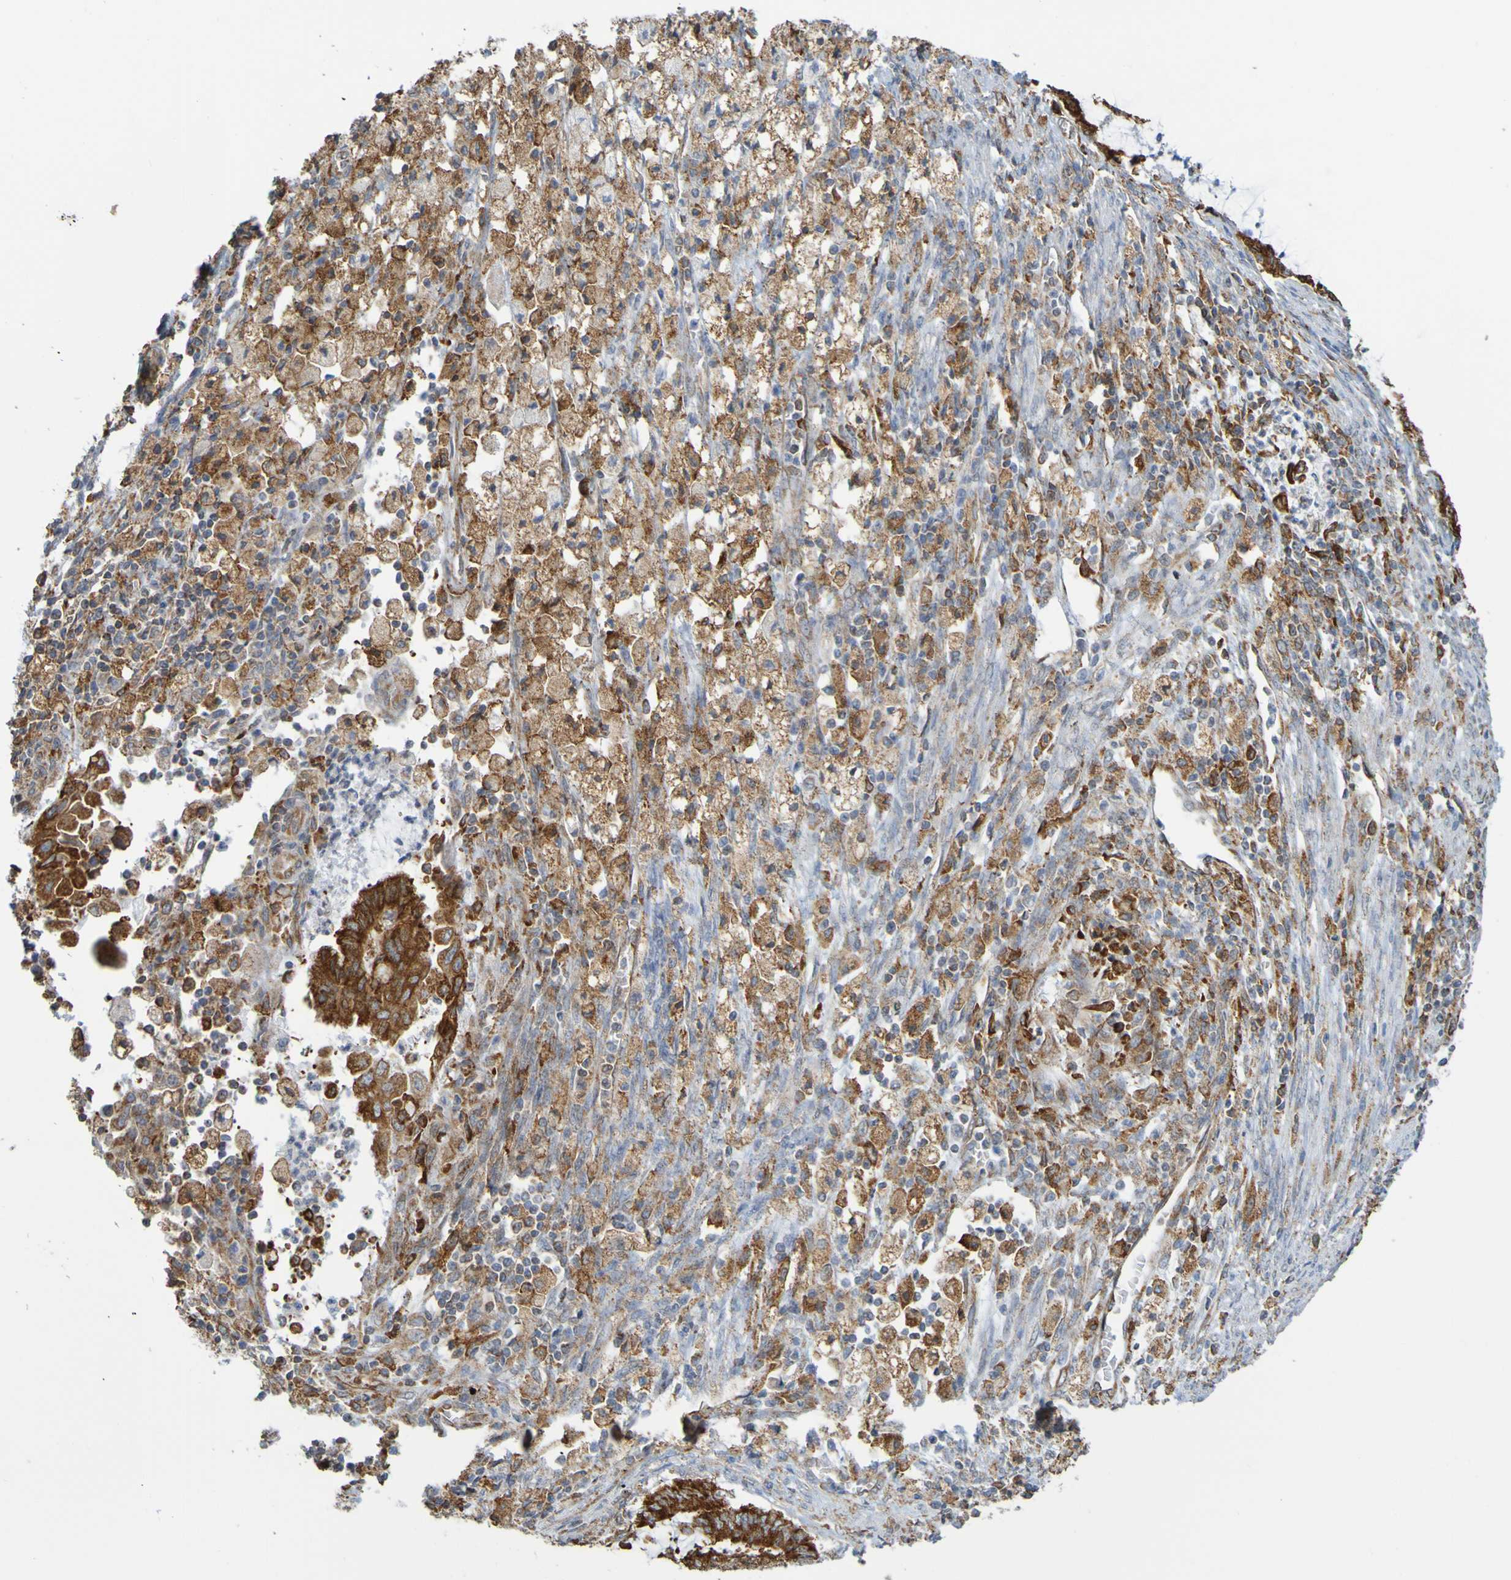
{"staining": {"intensity": "strong", "quantity": ">75%", "location": "cytoplasmic/membranous"}, "tissue": "cervical cancer", "cell_type": "Tumor cells", "image_type": "cancer", "snomed": [{"axis": "morphology", "description": "Normal tissue, NOS"}, {"axis": "morphology", "description": "Adenocarcinoma, NOS"}, {"axis": "topography", "description": "Cervix"}, {"axis": "topography", "description": "Endometrium"}], "caption": "Immunohistochemical staining of cervical cancer displays high levels of strong cytoplasmic/membranous expression in about >75% of tumor cells.", "gene": "PDIA3", "patient": {"sex": "female", "age": 86}}